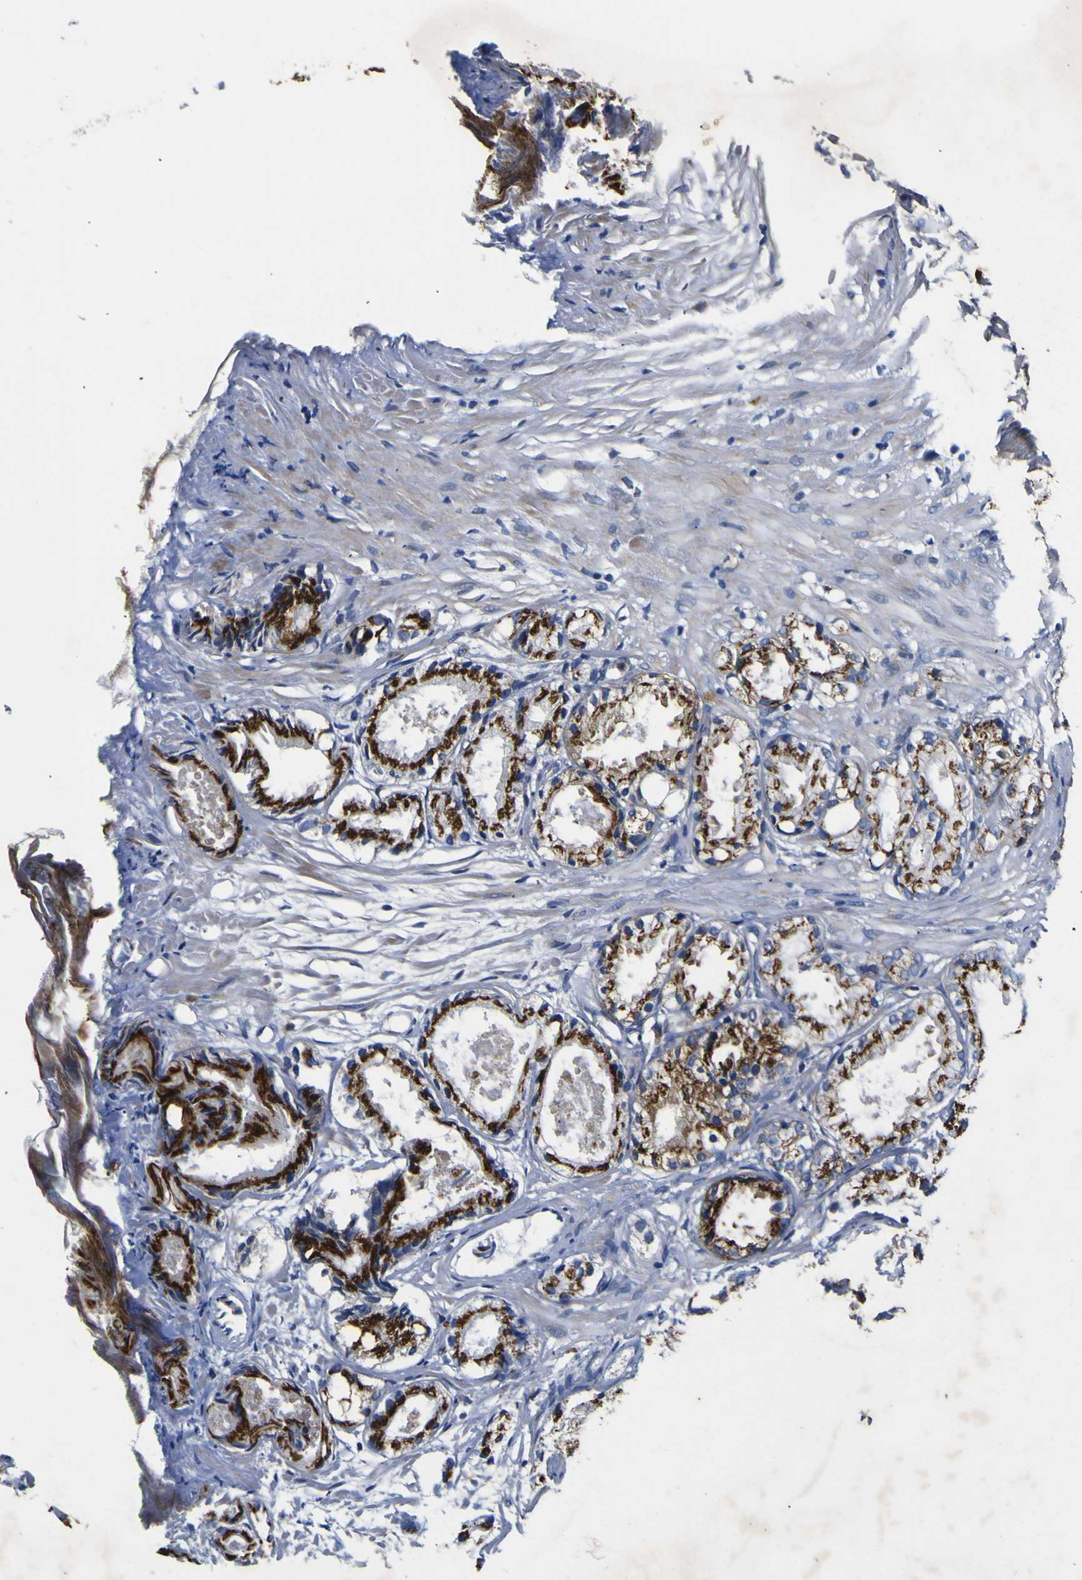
{"staining": {"intensity": "strong", "quantity": ">75%", "location": "cytoplasmic/membranous"}, "tissue": "prostate cancer", "cell_type": "Tumor cells", "image_type": "cancer", "snomed": [{"axis": "morphology", "description": "Adenocarcinoma, Low grade"}, {"axis": "topography", "description": "Prostate"}], "caption": "There is high levels of strong cytoplasmic/membranous expression in tumor cells of prostate cancer, as demonstrated by immunohistochemical staining (brown color).", "gene": "COA1", "patient": {"sex": "male", "age": 72}}